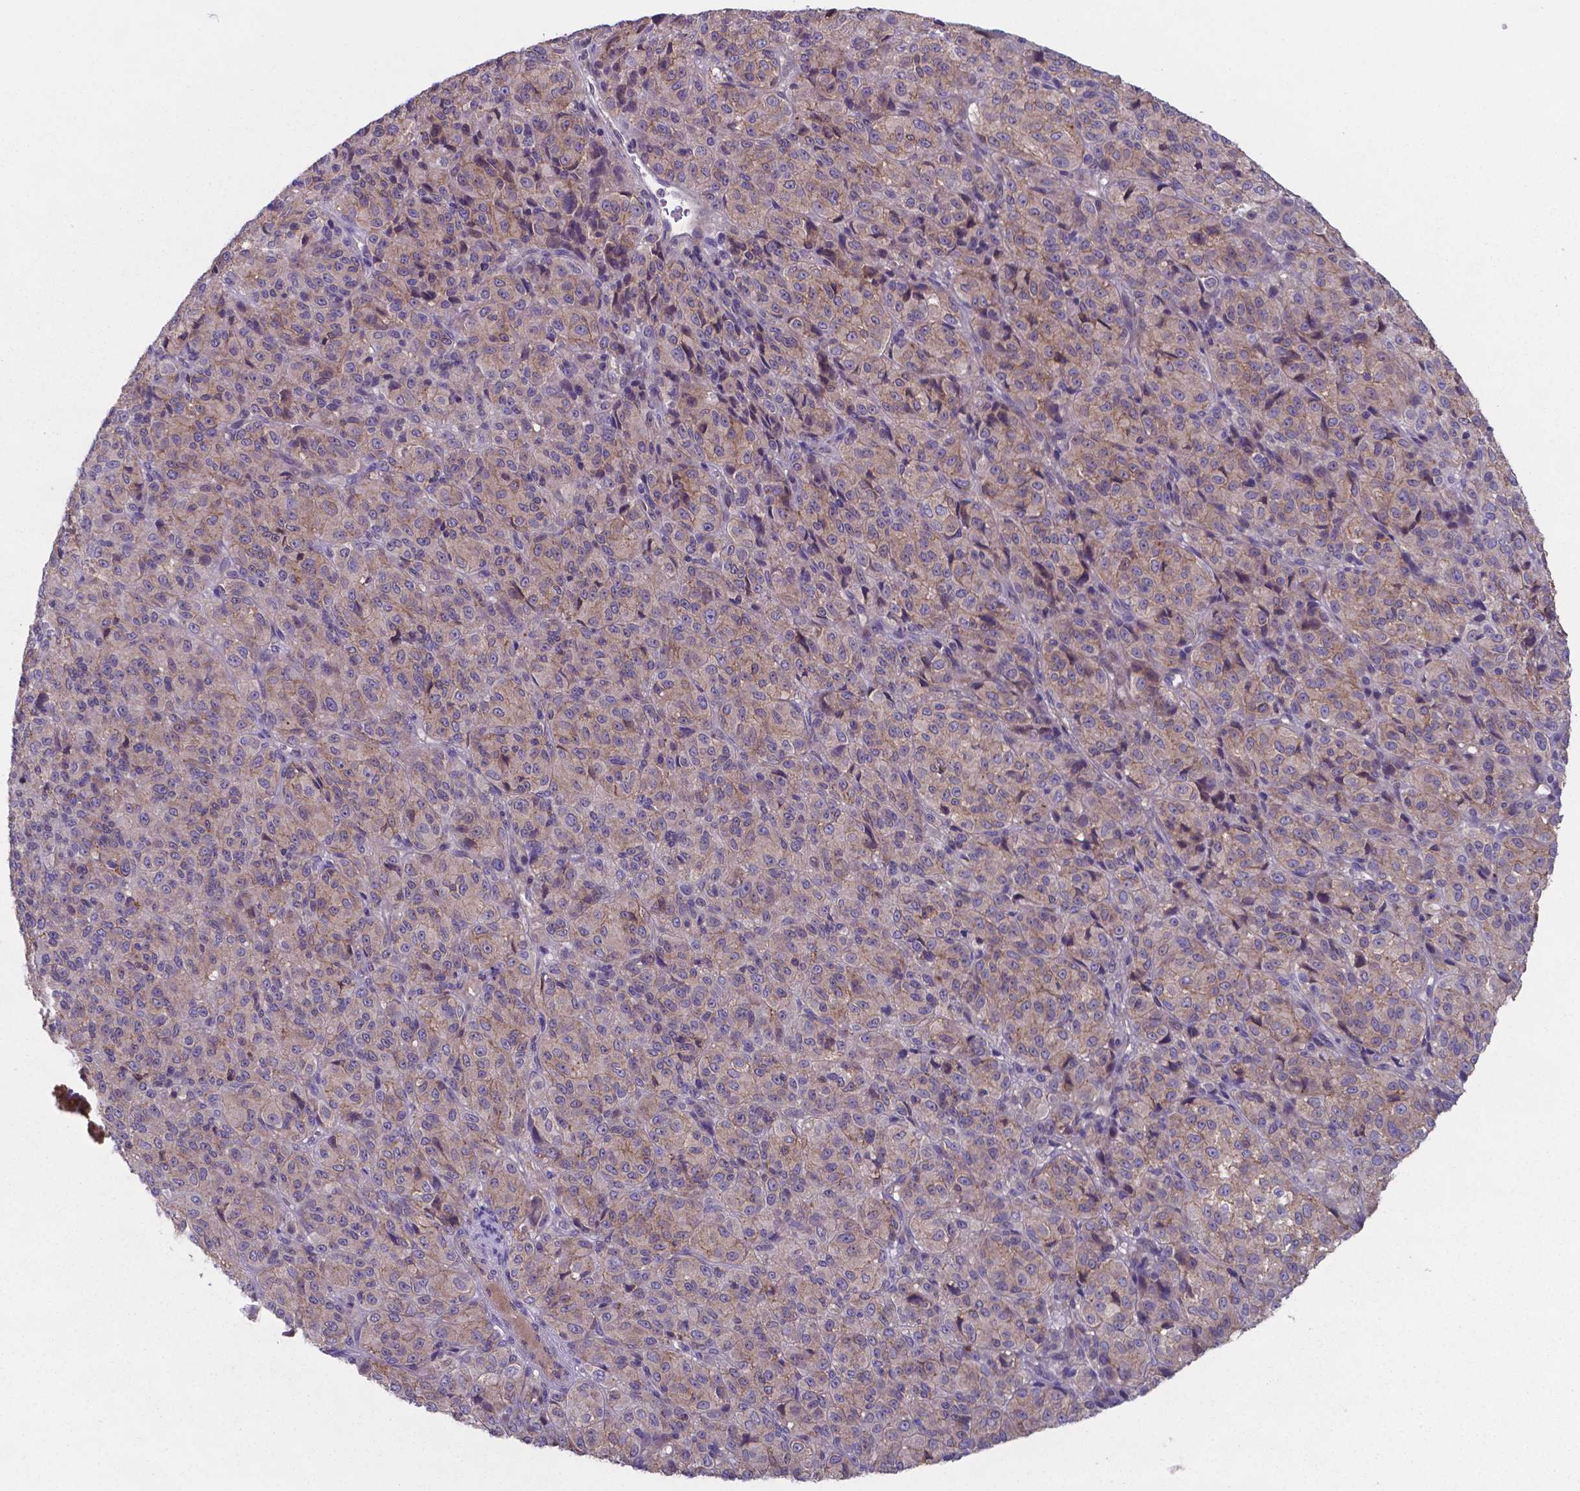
{"staining": {"intensity": "weak", "quantity": ">75%", "location": "cytoplasmic/membranous"}, "tissue": "melanoma", "cell_type": "Tumor cells", "image_type": "cancer", "snomed": [{"axis": "morphology", "description": "Malignant melanoma, Metastatic site"}, {"axis": "topography", "description": "Brain"}], "caption": "Melanoma was stained to show a protein in brown. There is low levels of weak cytoplasmic/membranous staining in about >75% of tumor cells.", "gene": "TYRO3", "patient": {"sex": "female", "age": 56}}